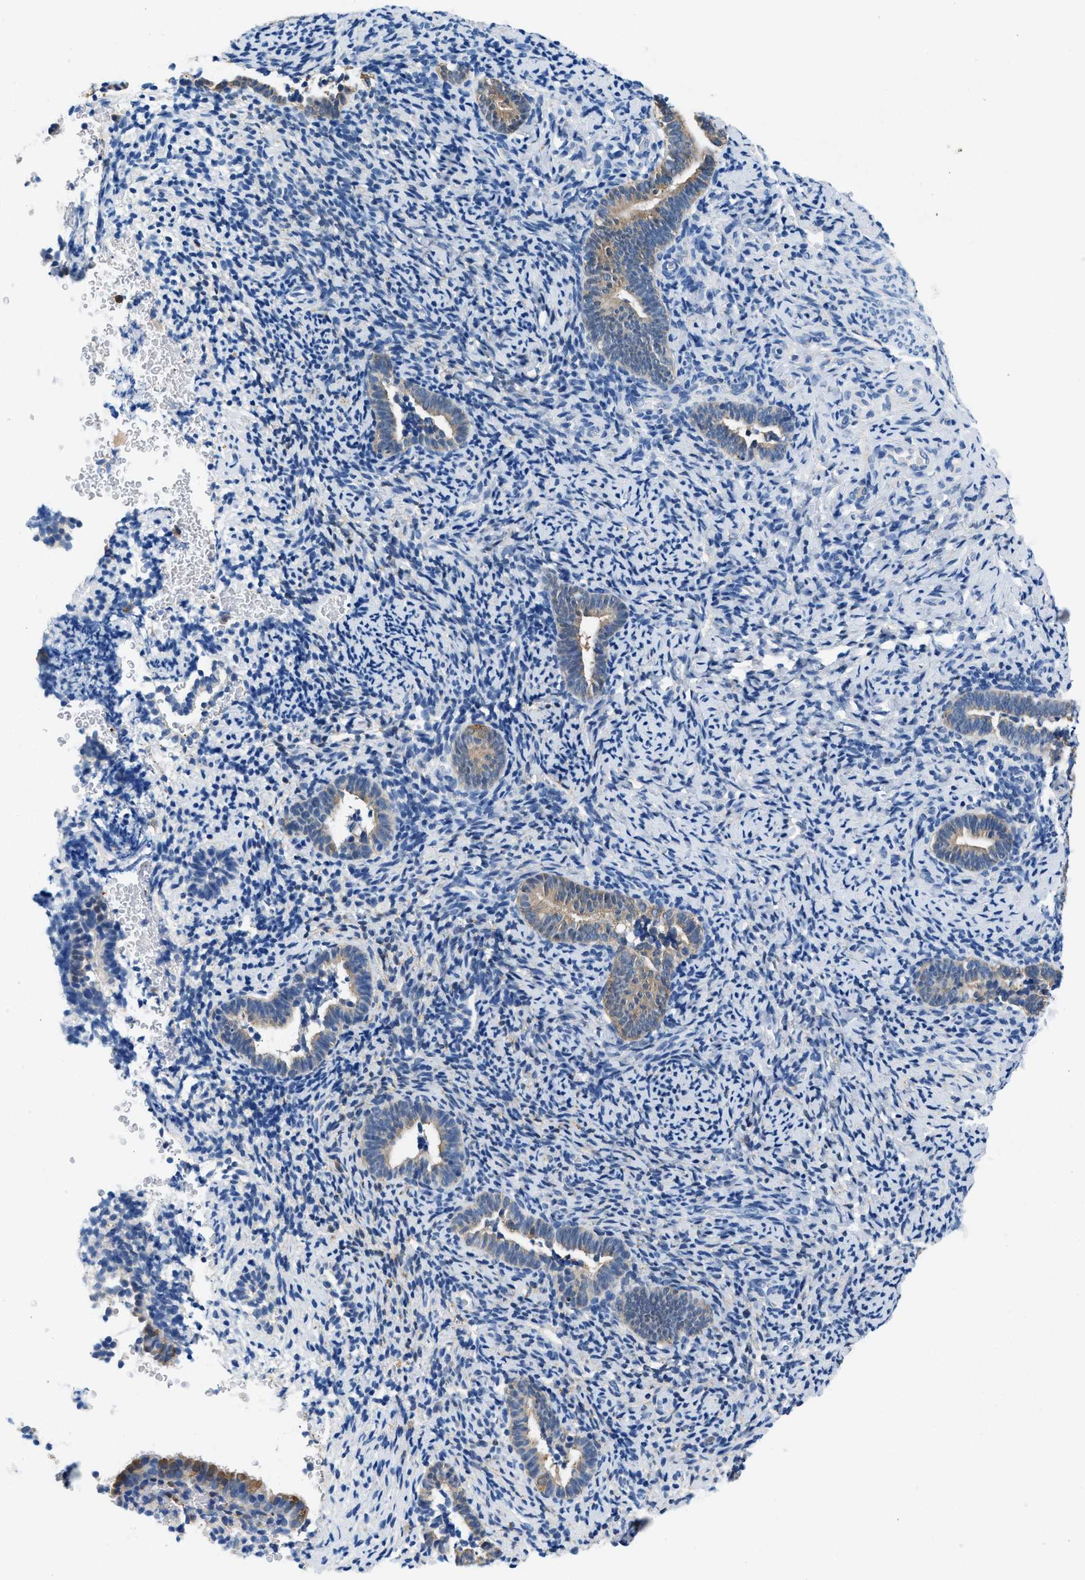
{"staining": {"intensity": "negative", "quantity": "none", "location": "none"}, "tissue": "endometrium", "cell_type": "Cells in endometrial stroma", "image_type": "normal", "snomed": [{"axis": "morphology", "description": "Normal tissue, NOS"}, {"axis": "topography", "description": "Endometrium"}], "caption": "Image shows no significant protein positivity in cells in endometrial stroma of normal endometrium. The staining is performed using DAB brown chromogen with nuclei counter-stained in using hematoxylin.", "gene": "FADS6", "patient": {"sex": "female", "age": 51}}